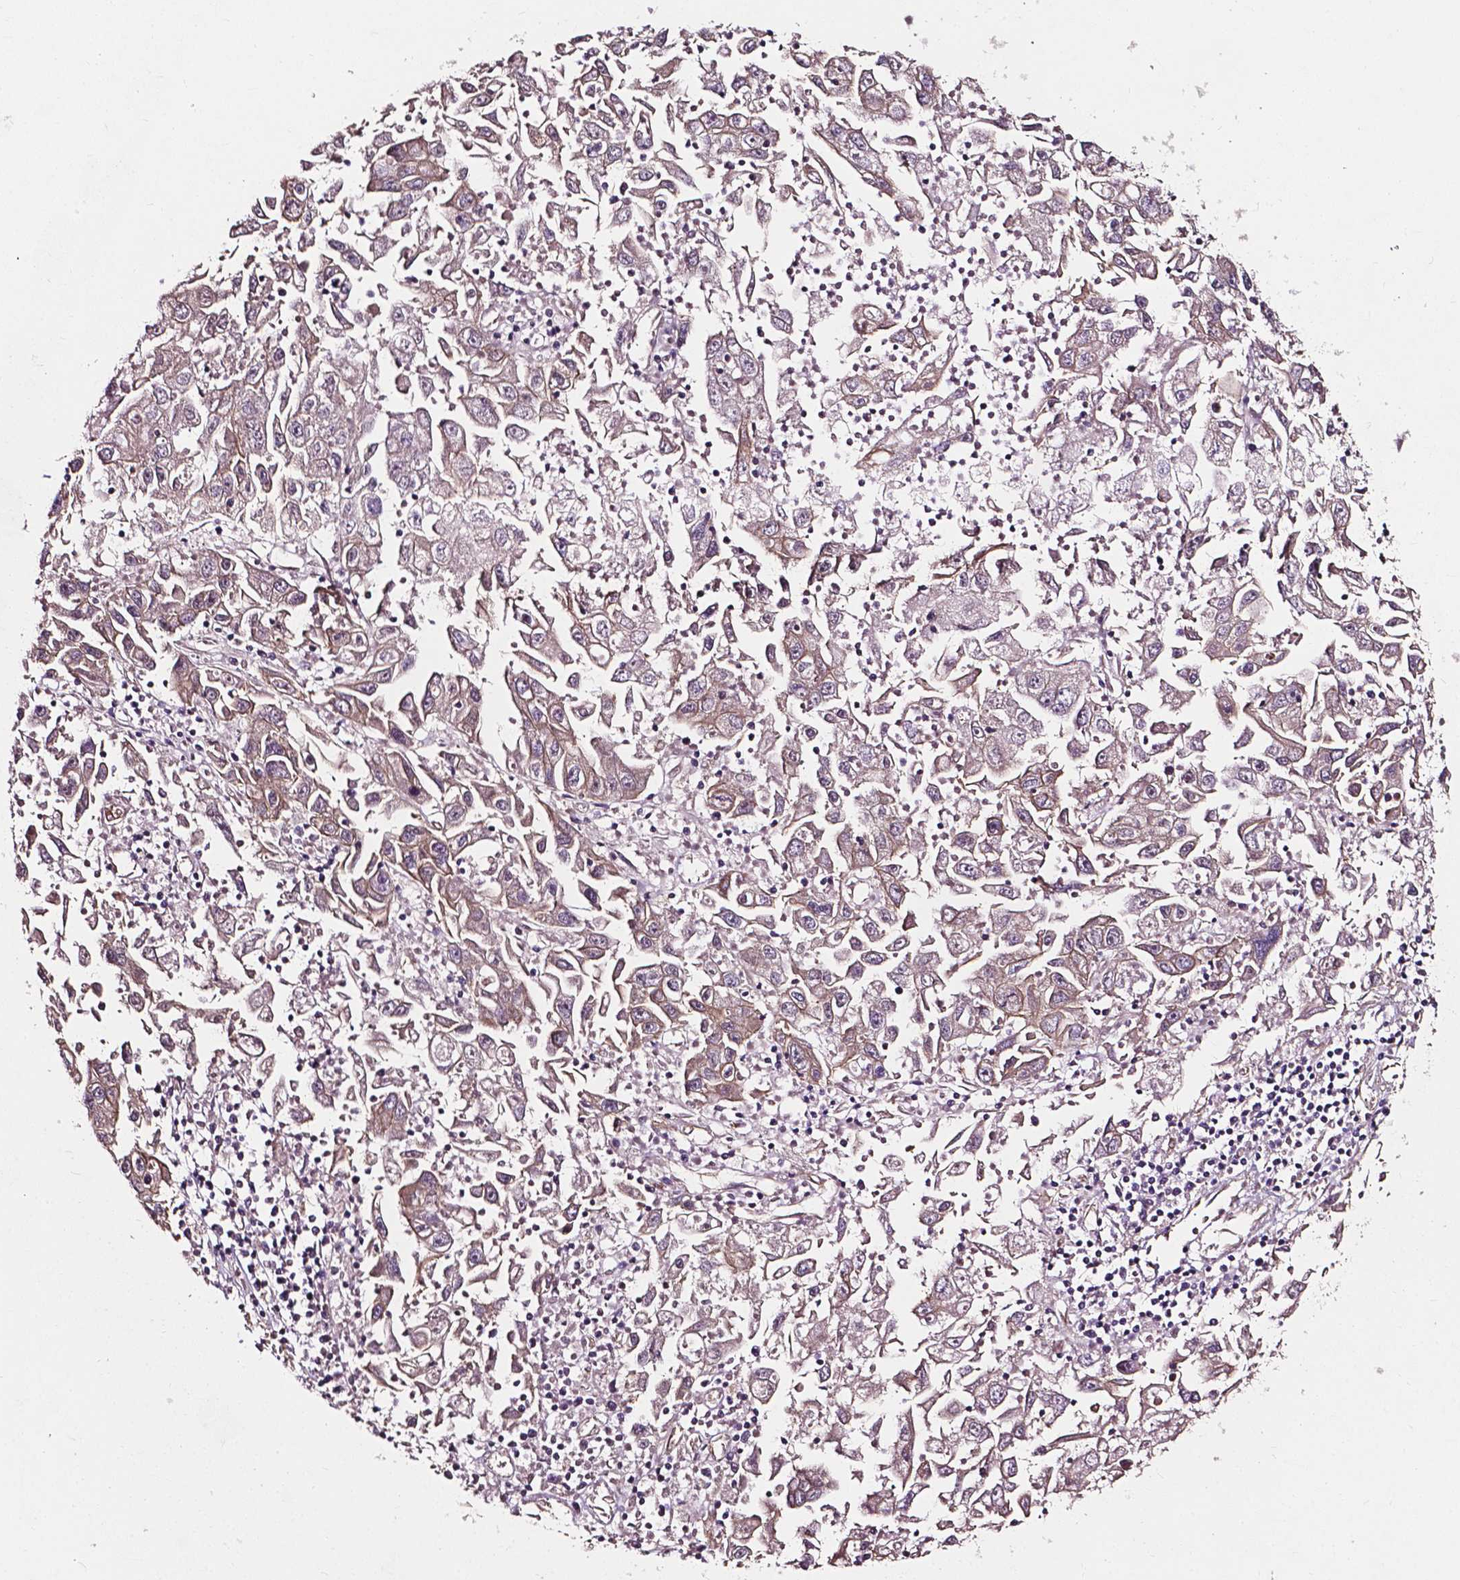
{"staining": {"intensity": "weak", "quantity": "25%-75%", "location": "cytoplasmic/membranous"}, "tissue": "endometrial cancer", "cell_type": "Tumor cells", "image_type": "cancer", "snomed": [{"axis": "morphology", "description": "Adenocarcinoma, NOS"}, {"axis": "topography", "description": "Uterus"}], "caption": "Protein staining by IHC displays weak cytoplasmic/membranous expression in about 25%-75% of tumor cells in endometrial cancer (adenocarcinoma). The protein of interest is stained brown, and the nuclei are stained in blue (DAB IHC with brightfield microscopy, high magnification).", "gene": "ATG16L1", "patient": {"sex": "female", "age": 62}}